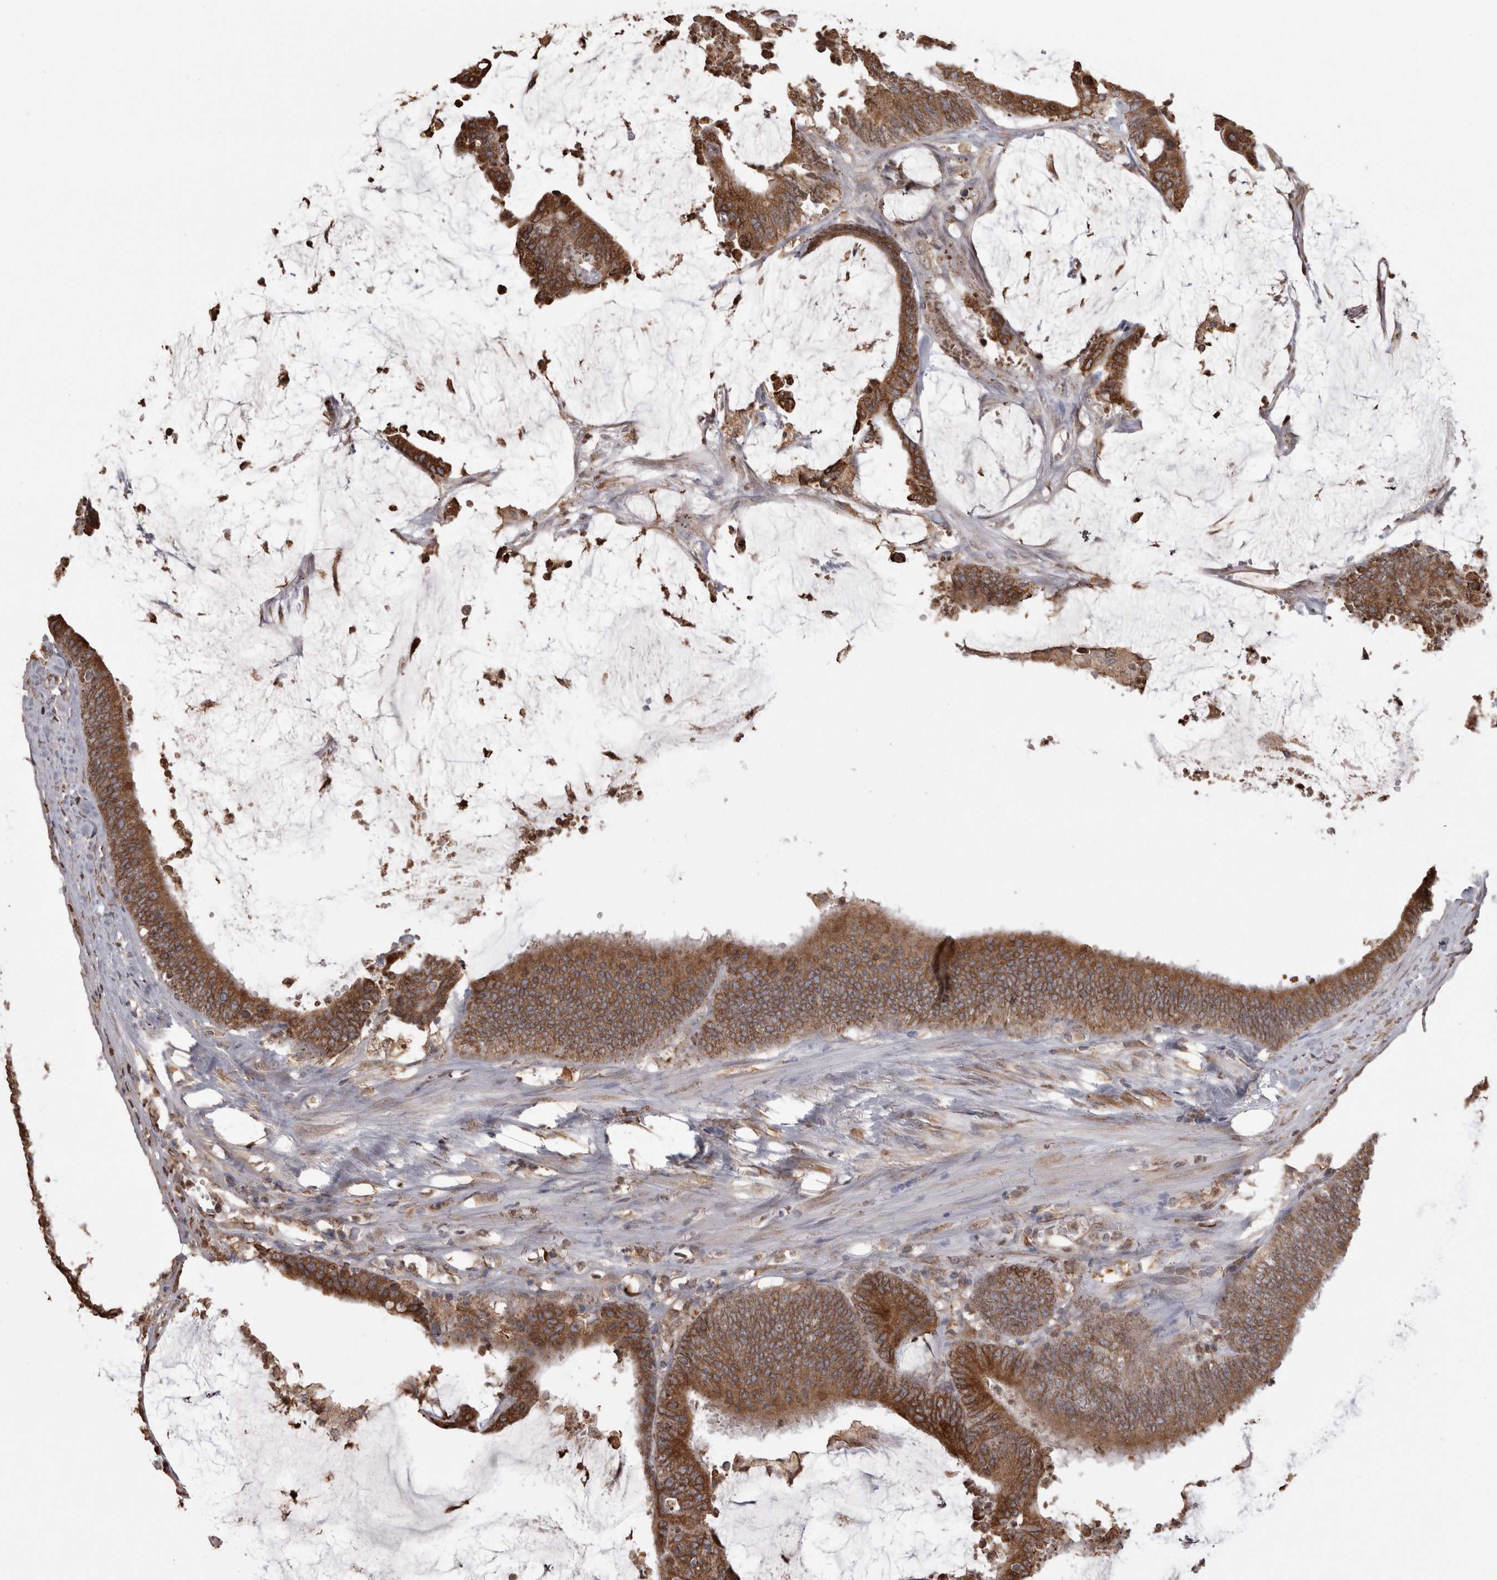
{"staining": {"intensity": "strong", "quantity": ">75%", "location": "cytoplasmic/membranous"}, "tissue": "colorectal cancer", "cell_type": "Tumor cells", "image_type": "cancer", "snomed": [{"axis": "morphology", "description": "Adenocarcinoma, NOS"}, {"axis": "topography", "description": "Rectum"}], "caption": "Colorectal cancer was stained to show a protein in brown. There is high levels of strong cytoplasmic/membranous staining in about >75% of tumor cells. The protein of interest is stained brown, and the nuclei are stained in blue (DAB IHC with brightfield microscopy, high magnification).", "gene": "PON2", "patient": {"sex": "female", "age": 66}}